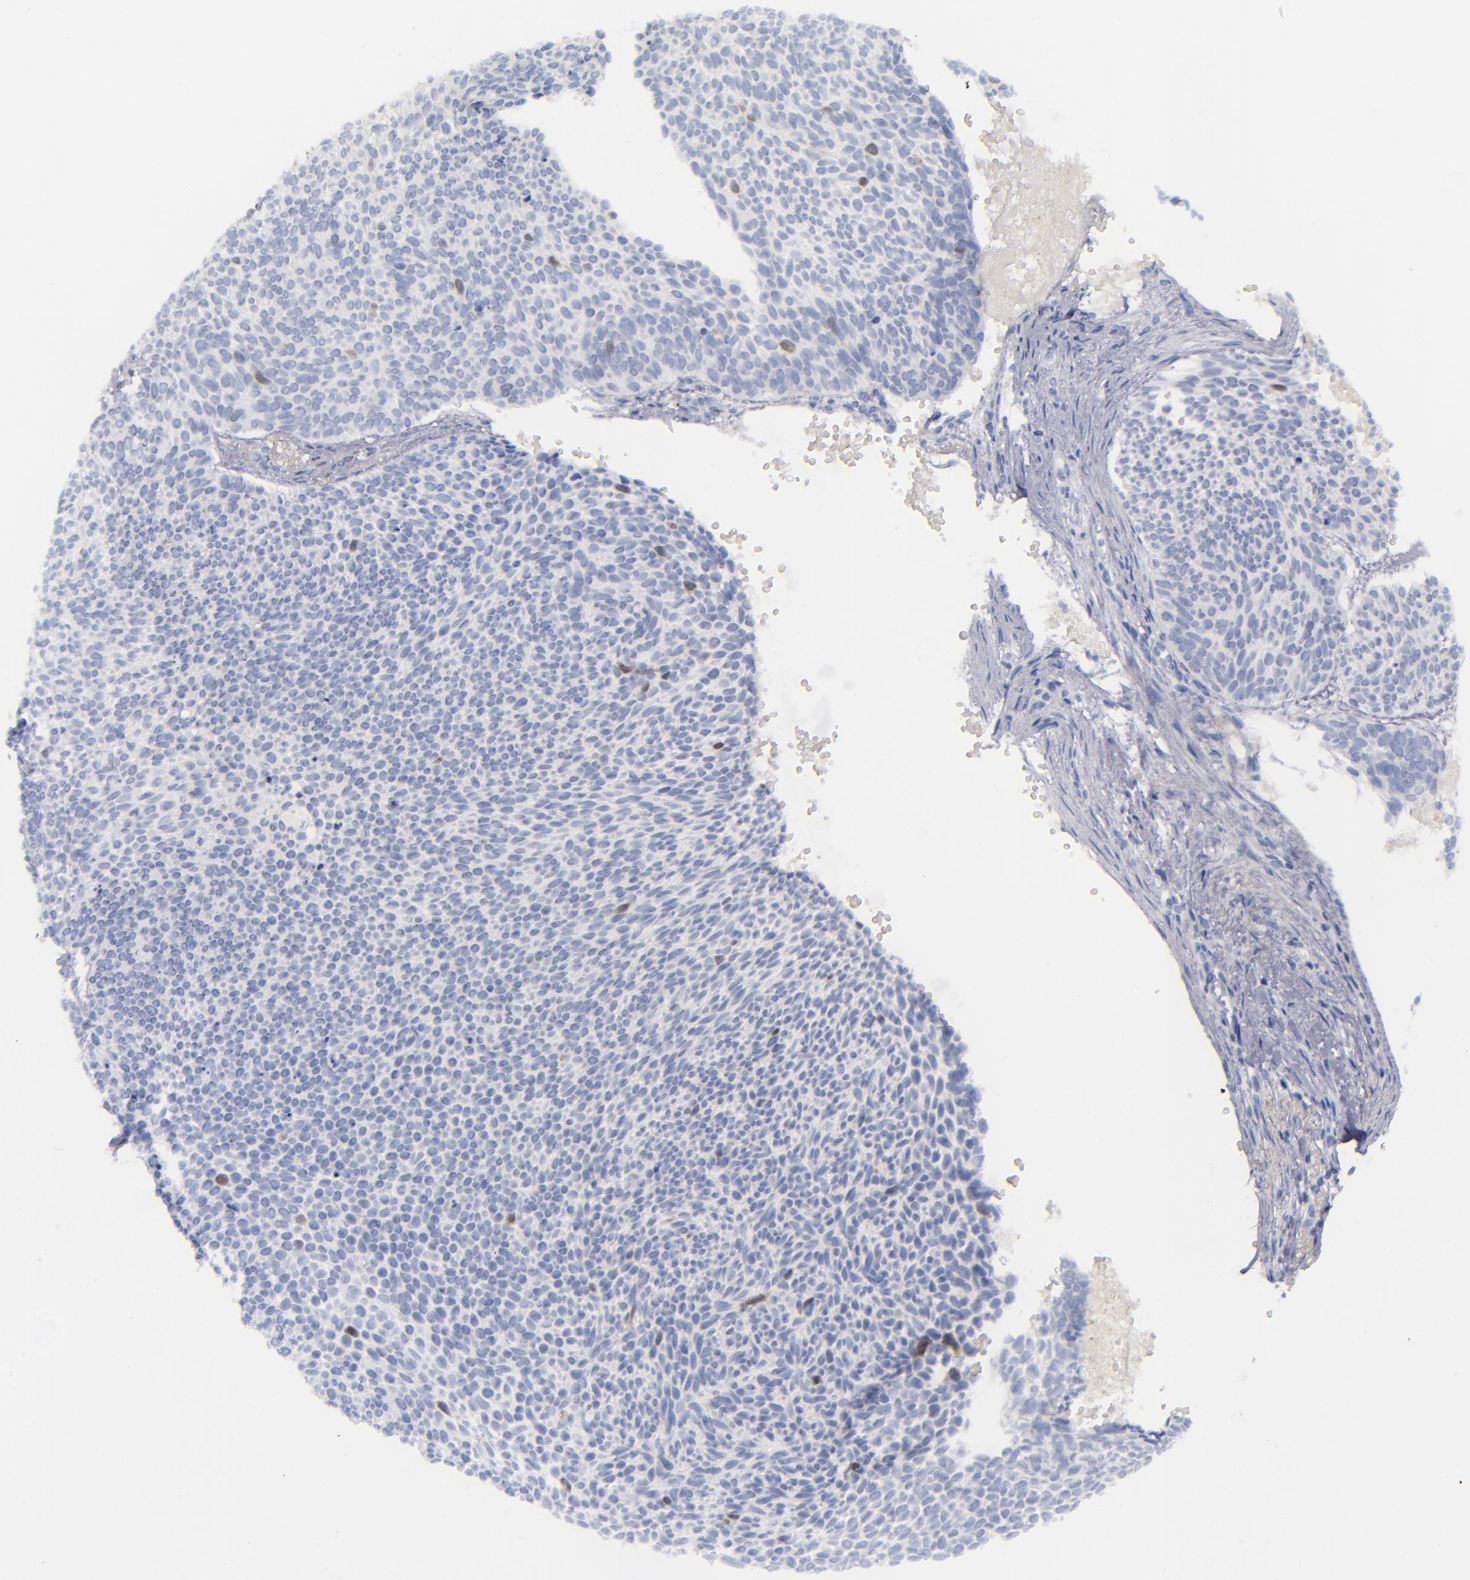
{"staining": {"intensity": "weak", "quantity": "<25%", "location": "nuclear"}, "tissue": "skin cancer", "cell_type": "Tumor cells", "image_type": "cancer", "snomed": [{"axis": "morphology", "description": "Basal cell carcinoma"}, {"axis": "topography", "description": "Skin"}], "caption": "Image shows no protein positivity in tumor cells of basal cell carcinoma (skin) tissue.", "gene": "AURKA", "patient": {"sex": "male", "age": 84}}